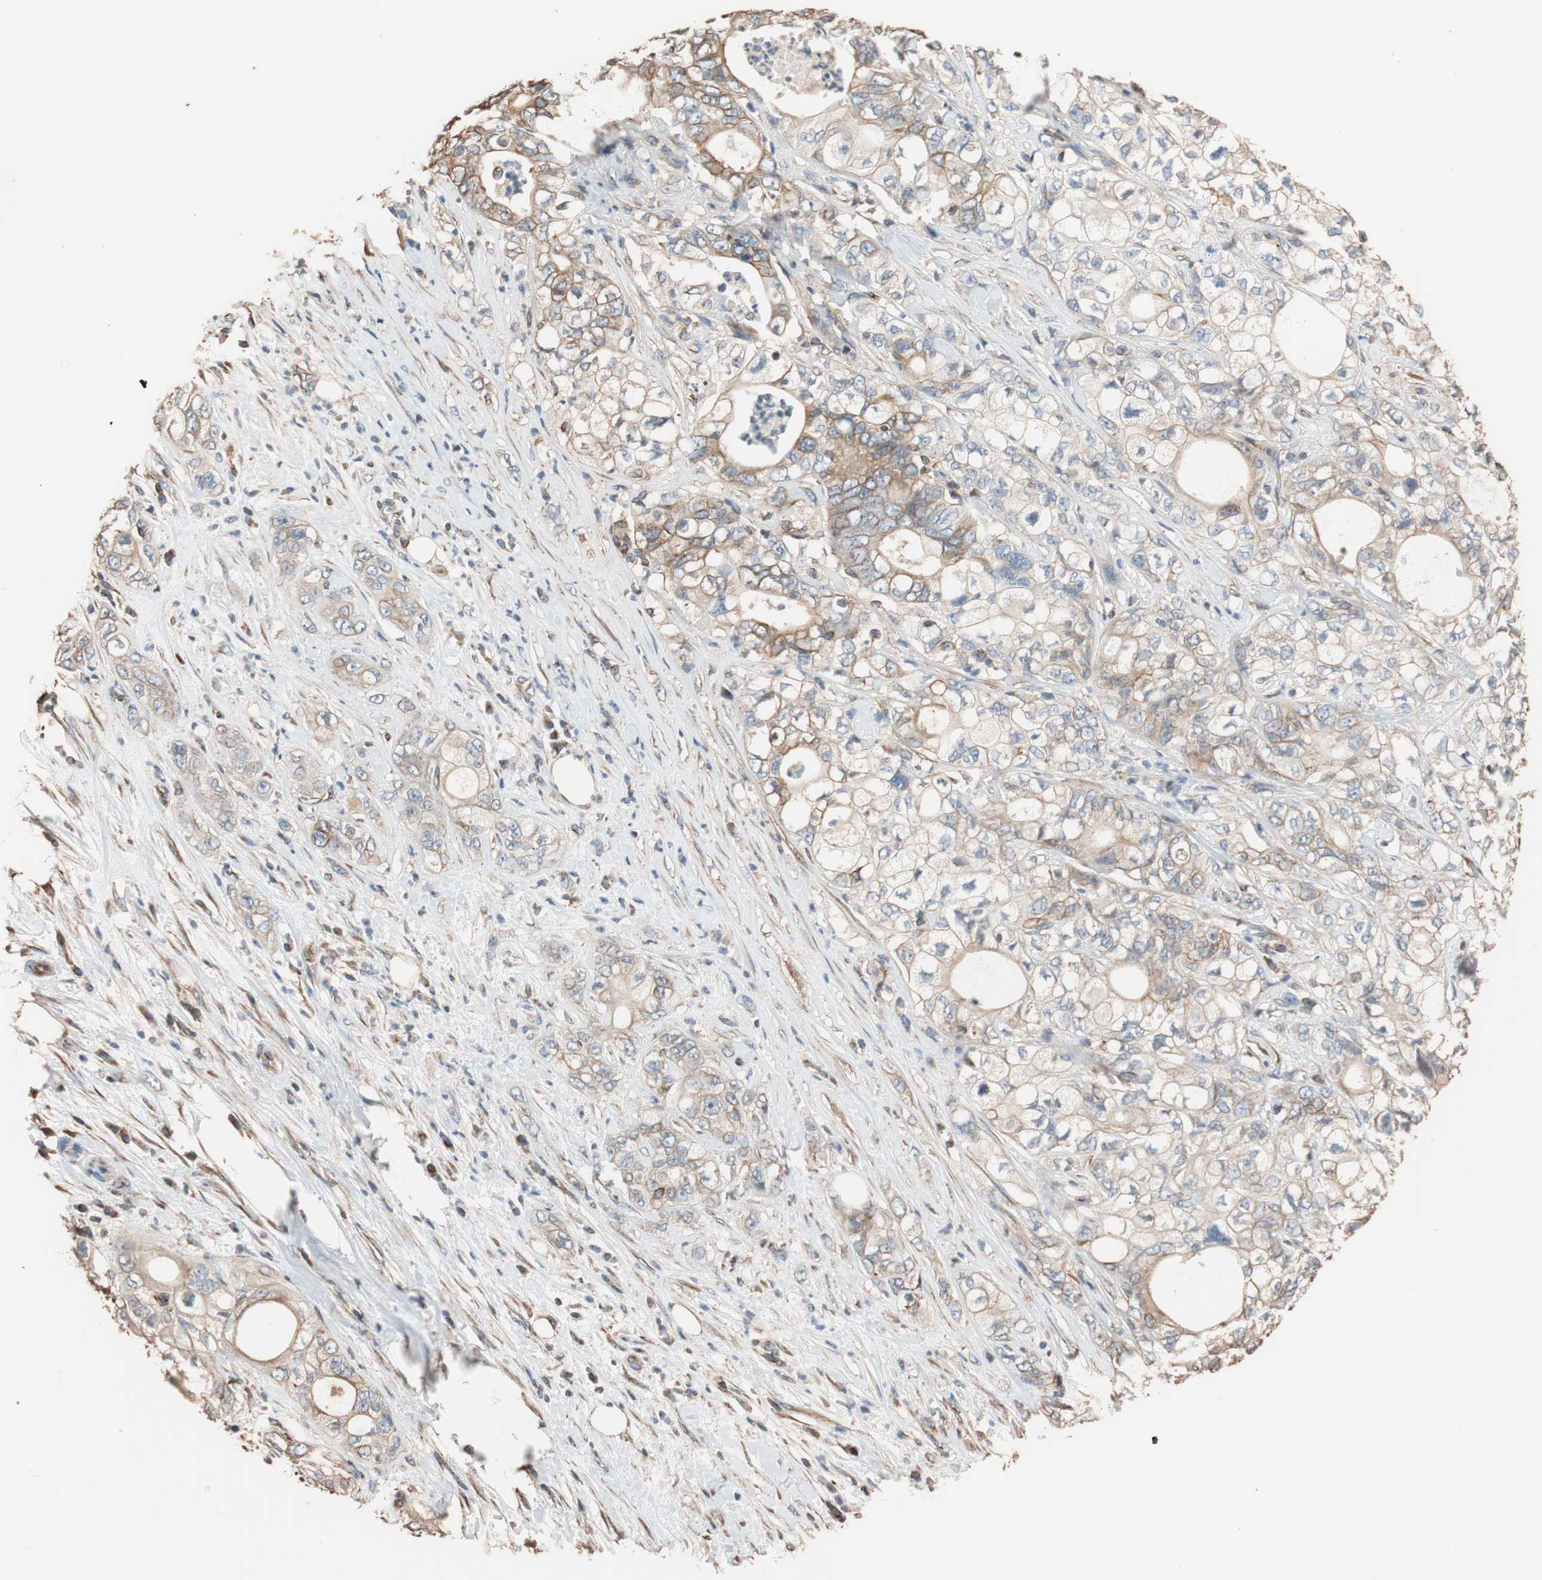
{"staining": {"intensity": "moderate", "quantity": "25%-75%", "location": "cytoplasmic/membranous"}, "tissue": "pancreatic cancer", "cell_type": "Tumor cells", "image_type": "cancer", "snomed": [{"axis": "morphology", "description": "Adenocarcinoma, NOS"}, {"axis": "topography", "description": "Pancreas"}], "caption": "Pancreatic cancer (adenocarcinoma) stained with immunohistochemistry (IHC) displays moderate cytoplasmic/membranous positivity in about 25%-75% of tumor cells. The staining was performed using DAB (3,3'-diaminobenzidine) to visualize the protein expression in brown, while the nuclei were stained in blue with hematoxylin (Magnification: 20x).", "gene": "TUBB", "patient": {"sex": "male", "age": 70}}